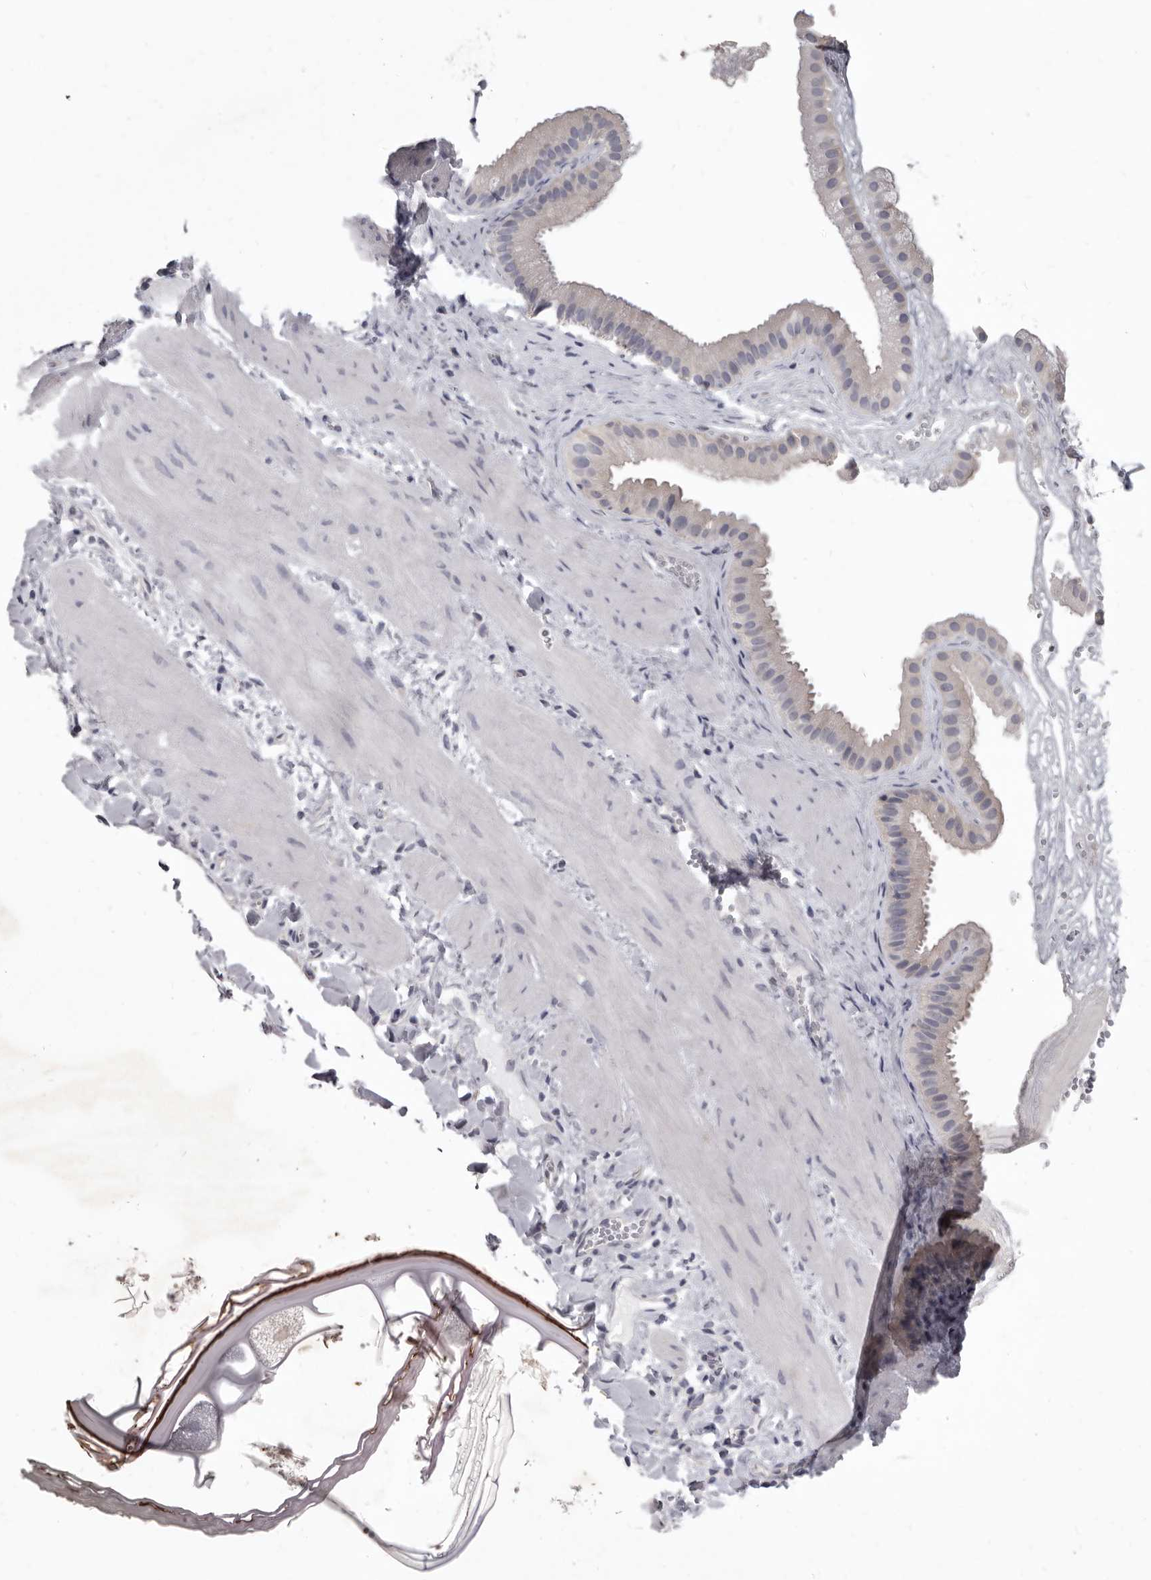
{"staining": {"intensity": "weak", "quantity": "<25%", "location": "cytoplasmic/membranous"}, "tissue": "gallbladder", "cell_type": "Glandular cells", "image_type": "normal", "snomed": [{"axis": "morphology", "description": "Normal tissue, NOS"}, {"axis": "topography", "description": "Gallbladder"}], "caption": "Immunohistochemistry micrograph of normal gallbladder: gallbladder stained with DAB (3,3'-diaminobenzidine) exhibits no significant protein expression in glandular cells.", "gene": "GSK3B", "patient": {"sex": "male", "age": 55}}